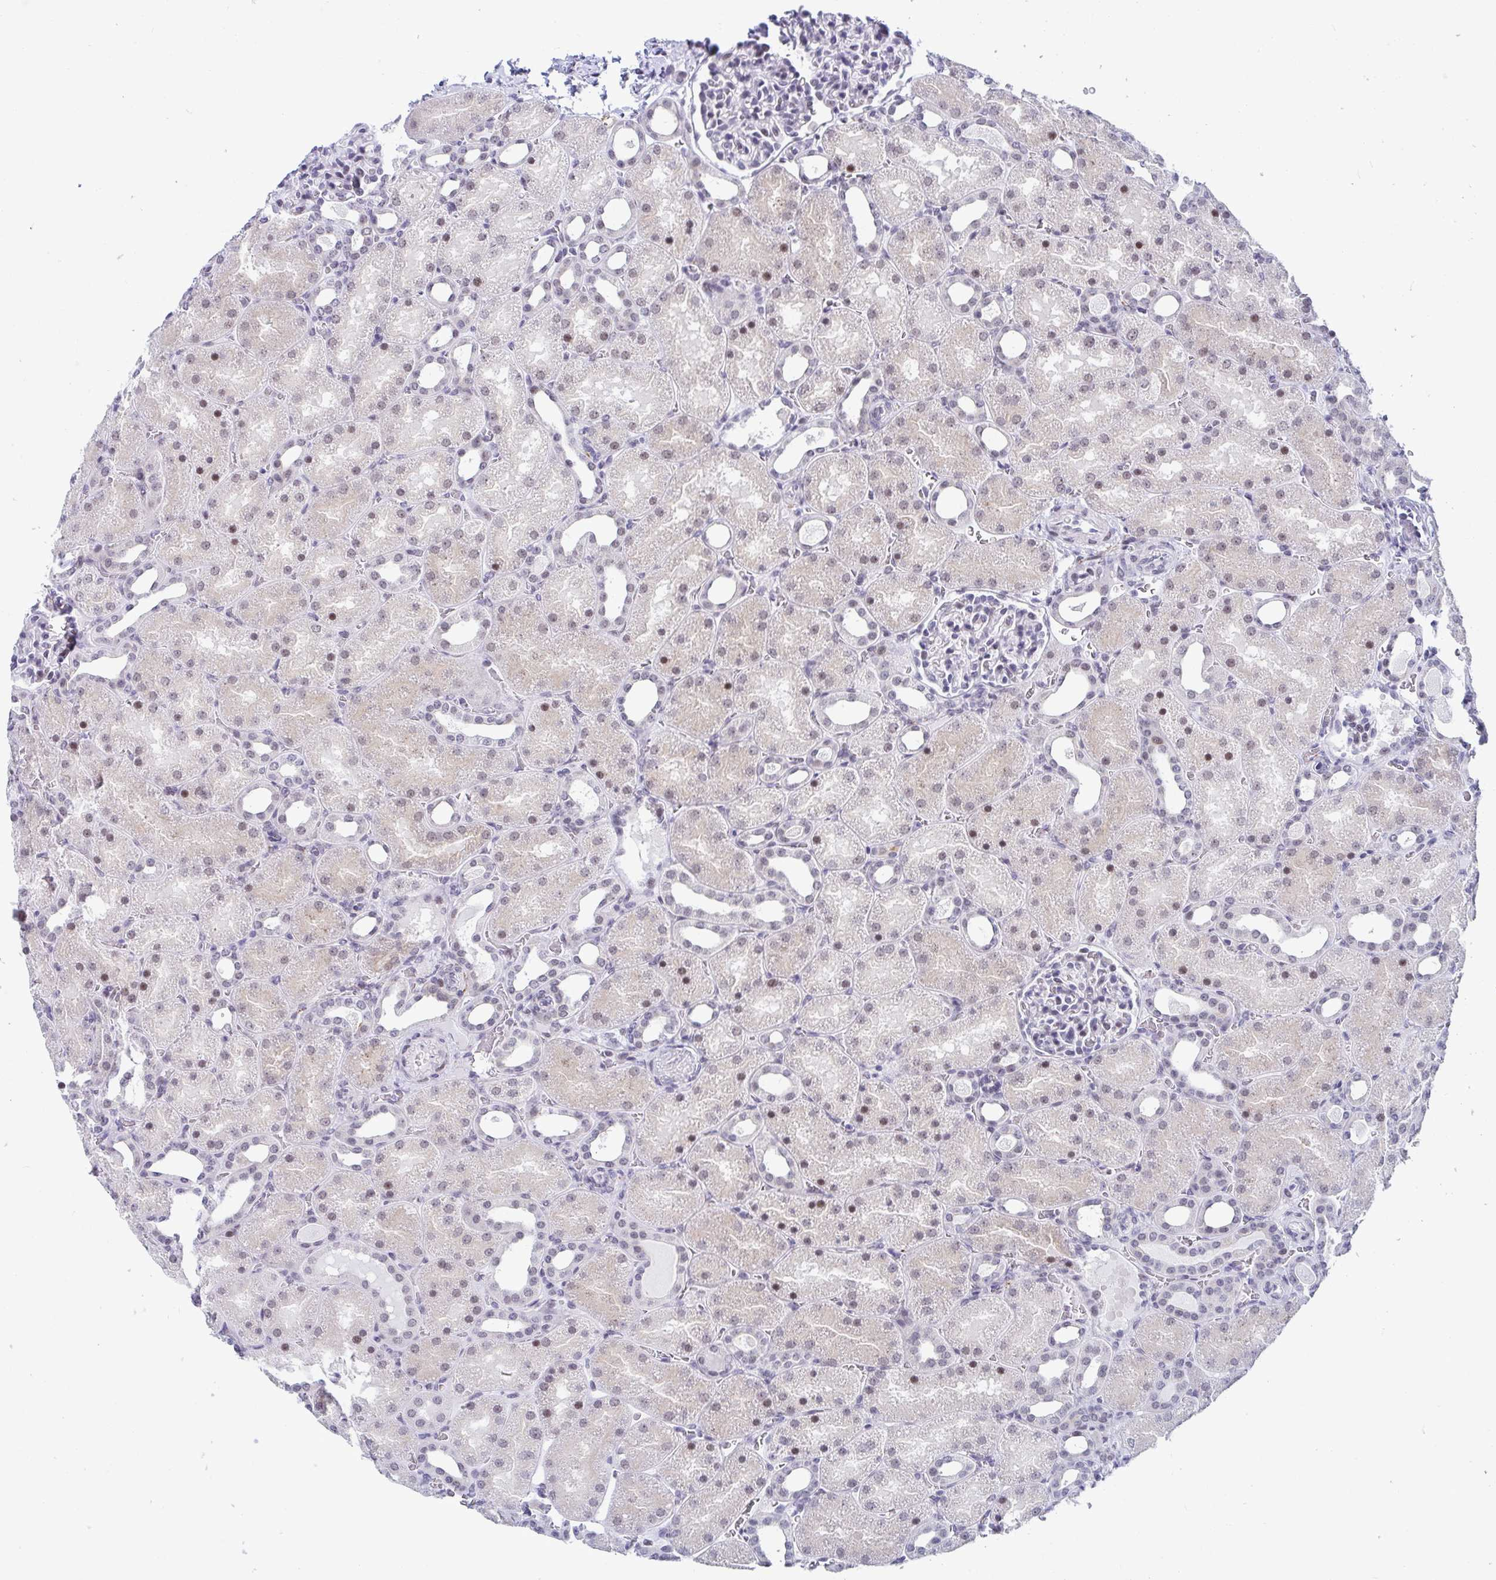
{"staining": {"intensity": "negative", "quantity": "none", "location": "none"}, "tissue": "kidney", "cell_type": "Cells in glomeruli", "image_type": "normal", "snomed": [{"axis": "morphology", "description": "Normal tissue, NOS"}, {"axis": "topography", "description": "Kidney"}], "caption": "Cells in glomeruli are negative for brown protein staining in normal kidney. (Brightfield microscopy of DAB immunohistochemistry (IHC) at high magnification).", "gene": "WDR72", "patient": {"sex": "male", "age": 2}}